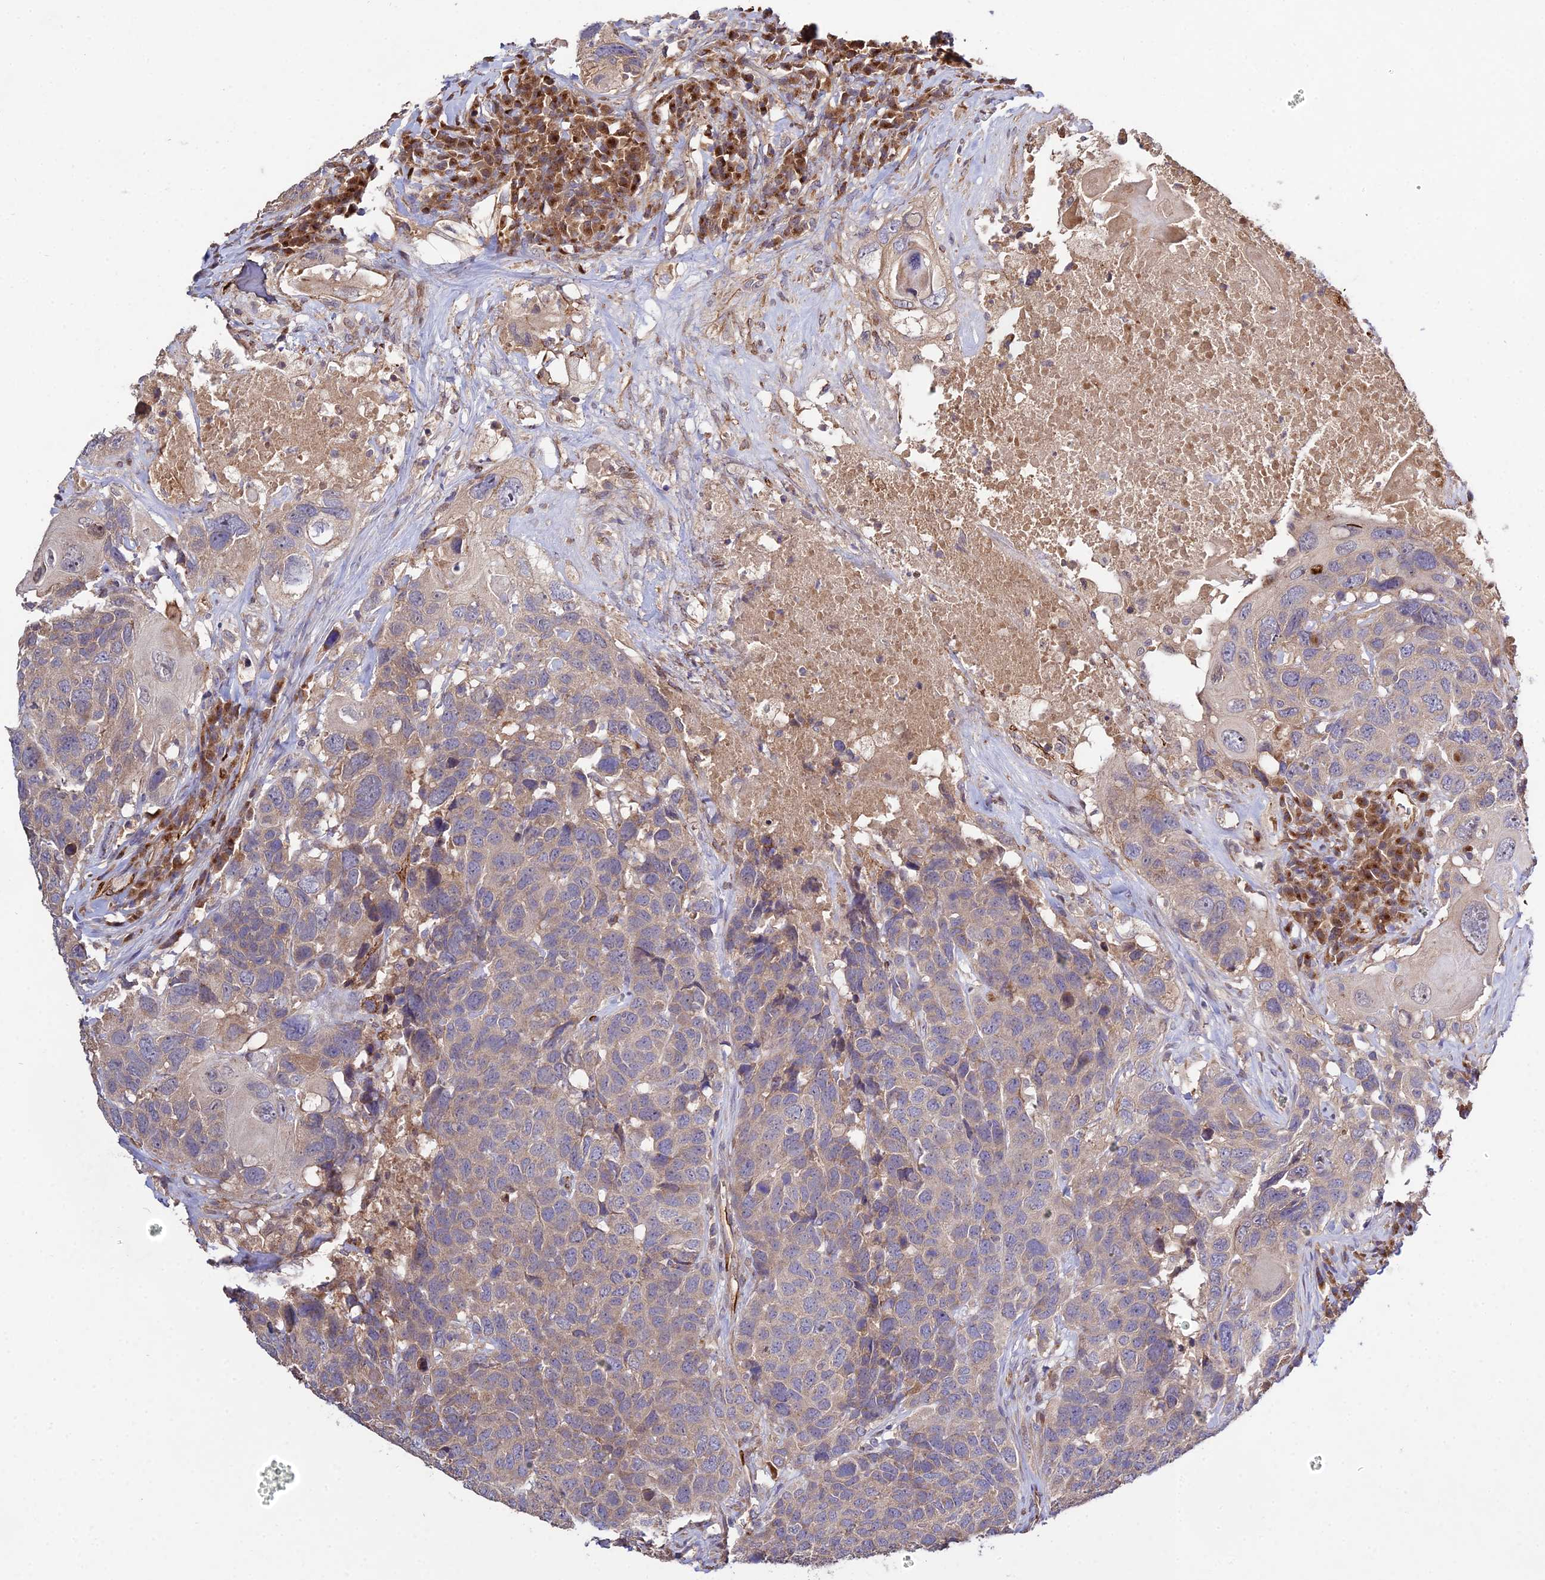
{"staining": {"intensity": "moderate", "quantity": "25%-75%", "location": "cytoplasmic/membranous"}, "tissue": "head and neck cancer", "cell_type": "Tumor cells", "image_type": "cancer", "snomed": [{"axis": "morphology", "description": "Squamous cell carcinoma, NOS"}, {"axis": "topography", "description": "Head-Neck"}], "caption": "Protein expression analysis of squamous cell carcinoma (head and neck) displays moderate cytoplasmic/membranous positivity in about 25%-75% of tumor cells. (IHC, brightfield microscopy, high magnification).", "gene": "GRTP1", "patient": {"sex": "male", "age": 66}}